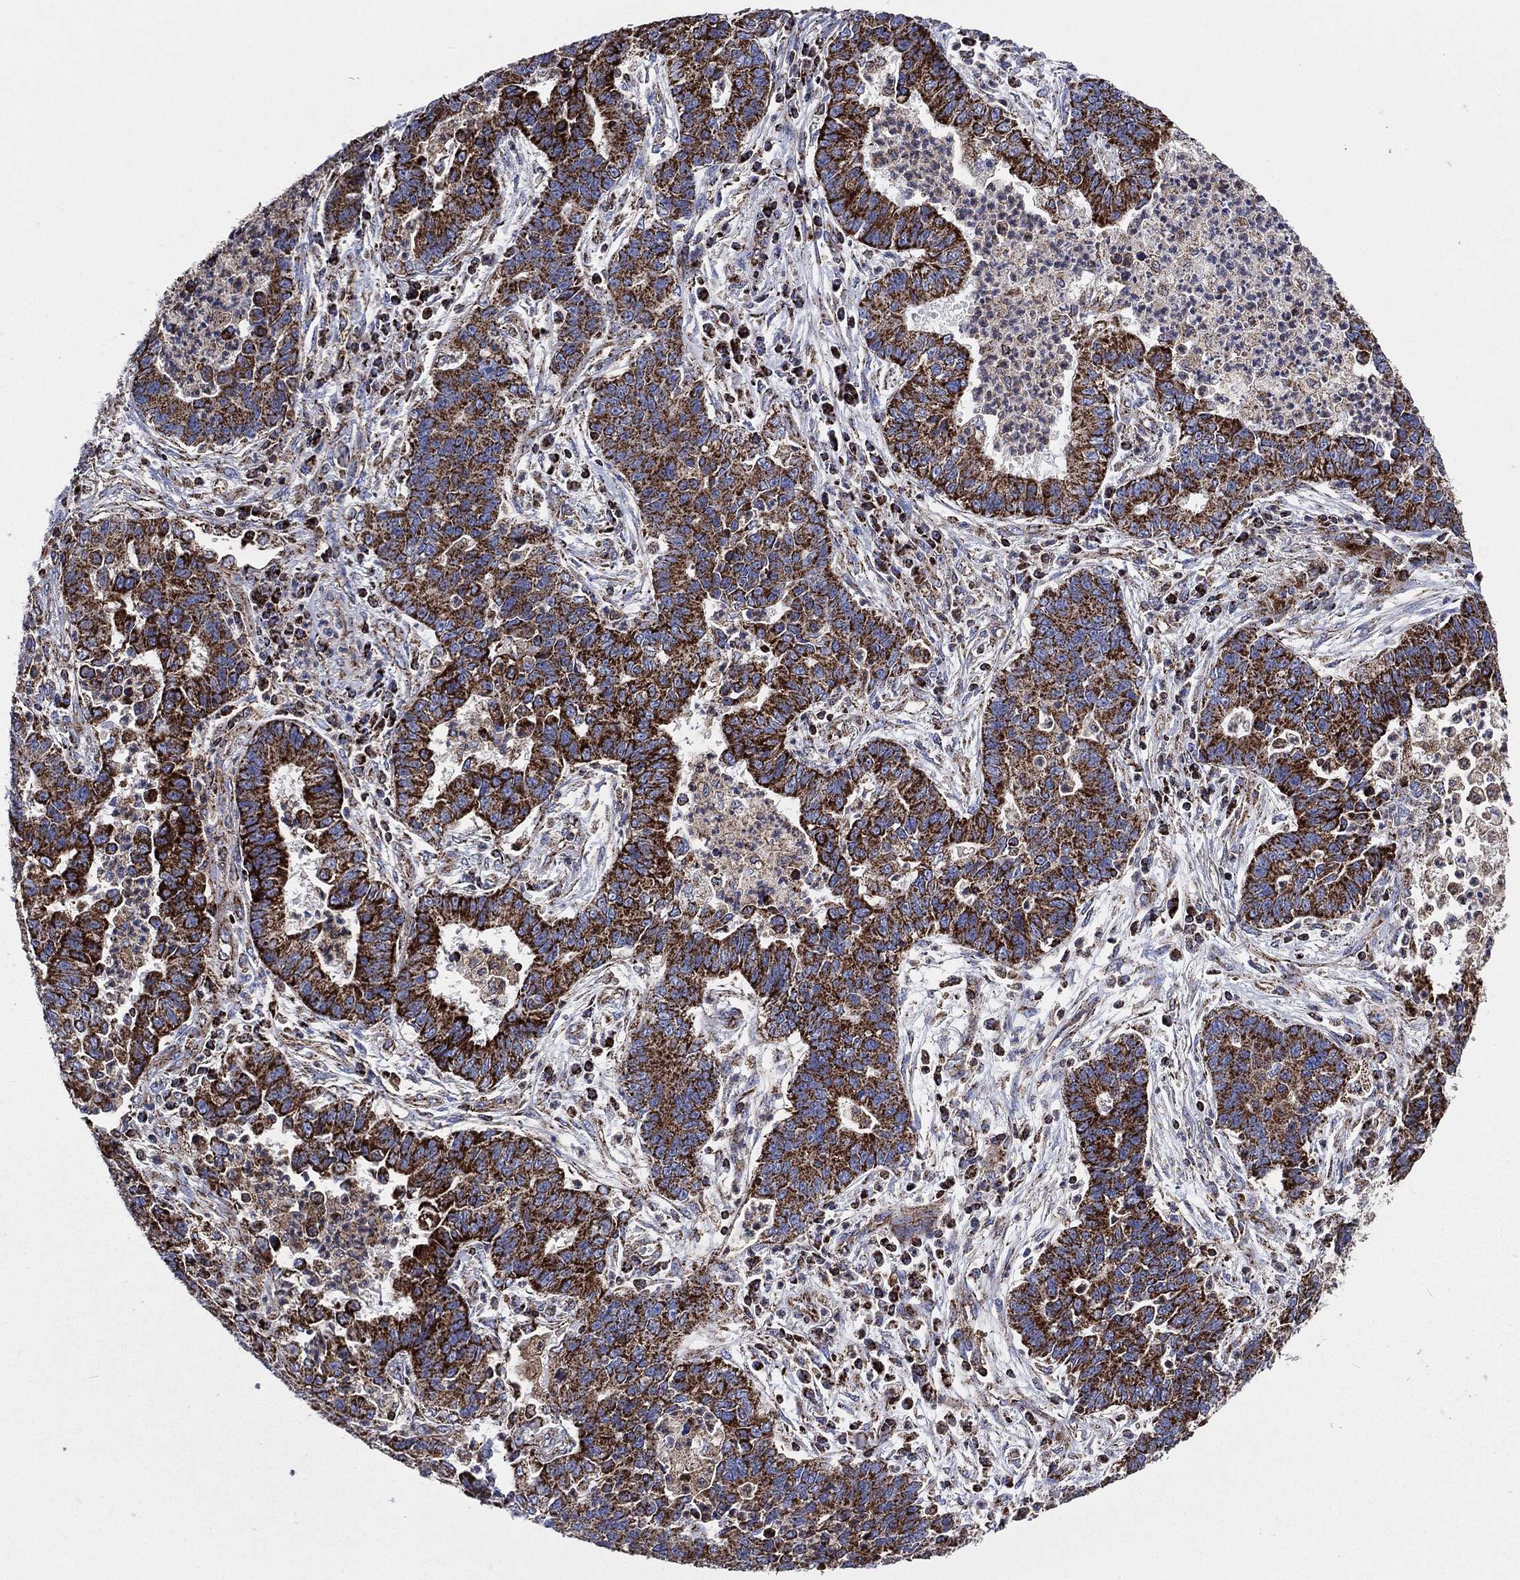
{"staining": {"intensity": "strong", "quantity": ">75%", "location": "cytoplasmic/membranous"}, "tissue": "lung cancer", "cell_type": "Tumor cells", "image_type": "cancer", "snomed": [{"axis": "morphology", "description": "Adenocarcinoma, NOS"}, {"axis": "topography", "description": "Lung"}], "caption": "The histopathology image shows a brown stain indicating the presence of a protein in the cytoplasmic/membranous of tumor cells in lung cancer. (DAB IHC with brightfield microscopy, high magnification).", "gene": "ANKRD37", "patient": {"sex": "female", "age": 57}}